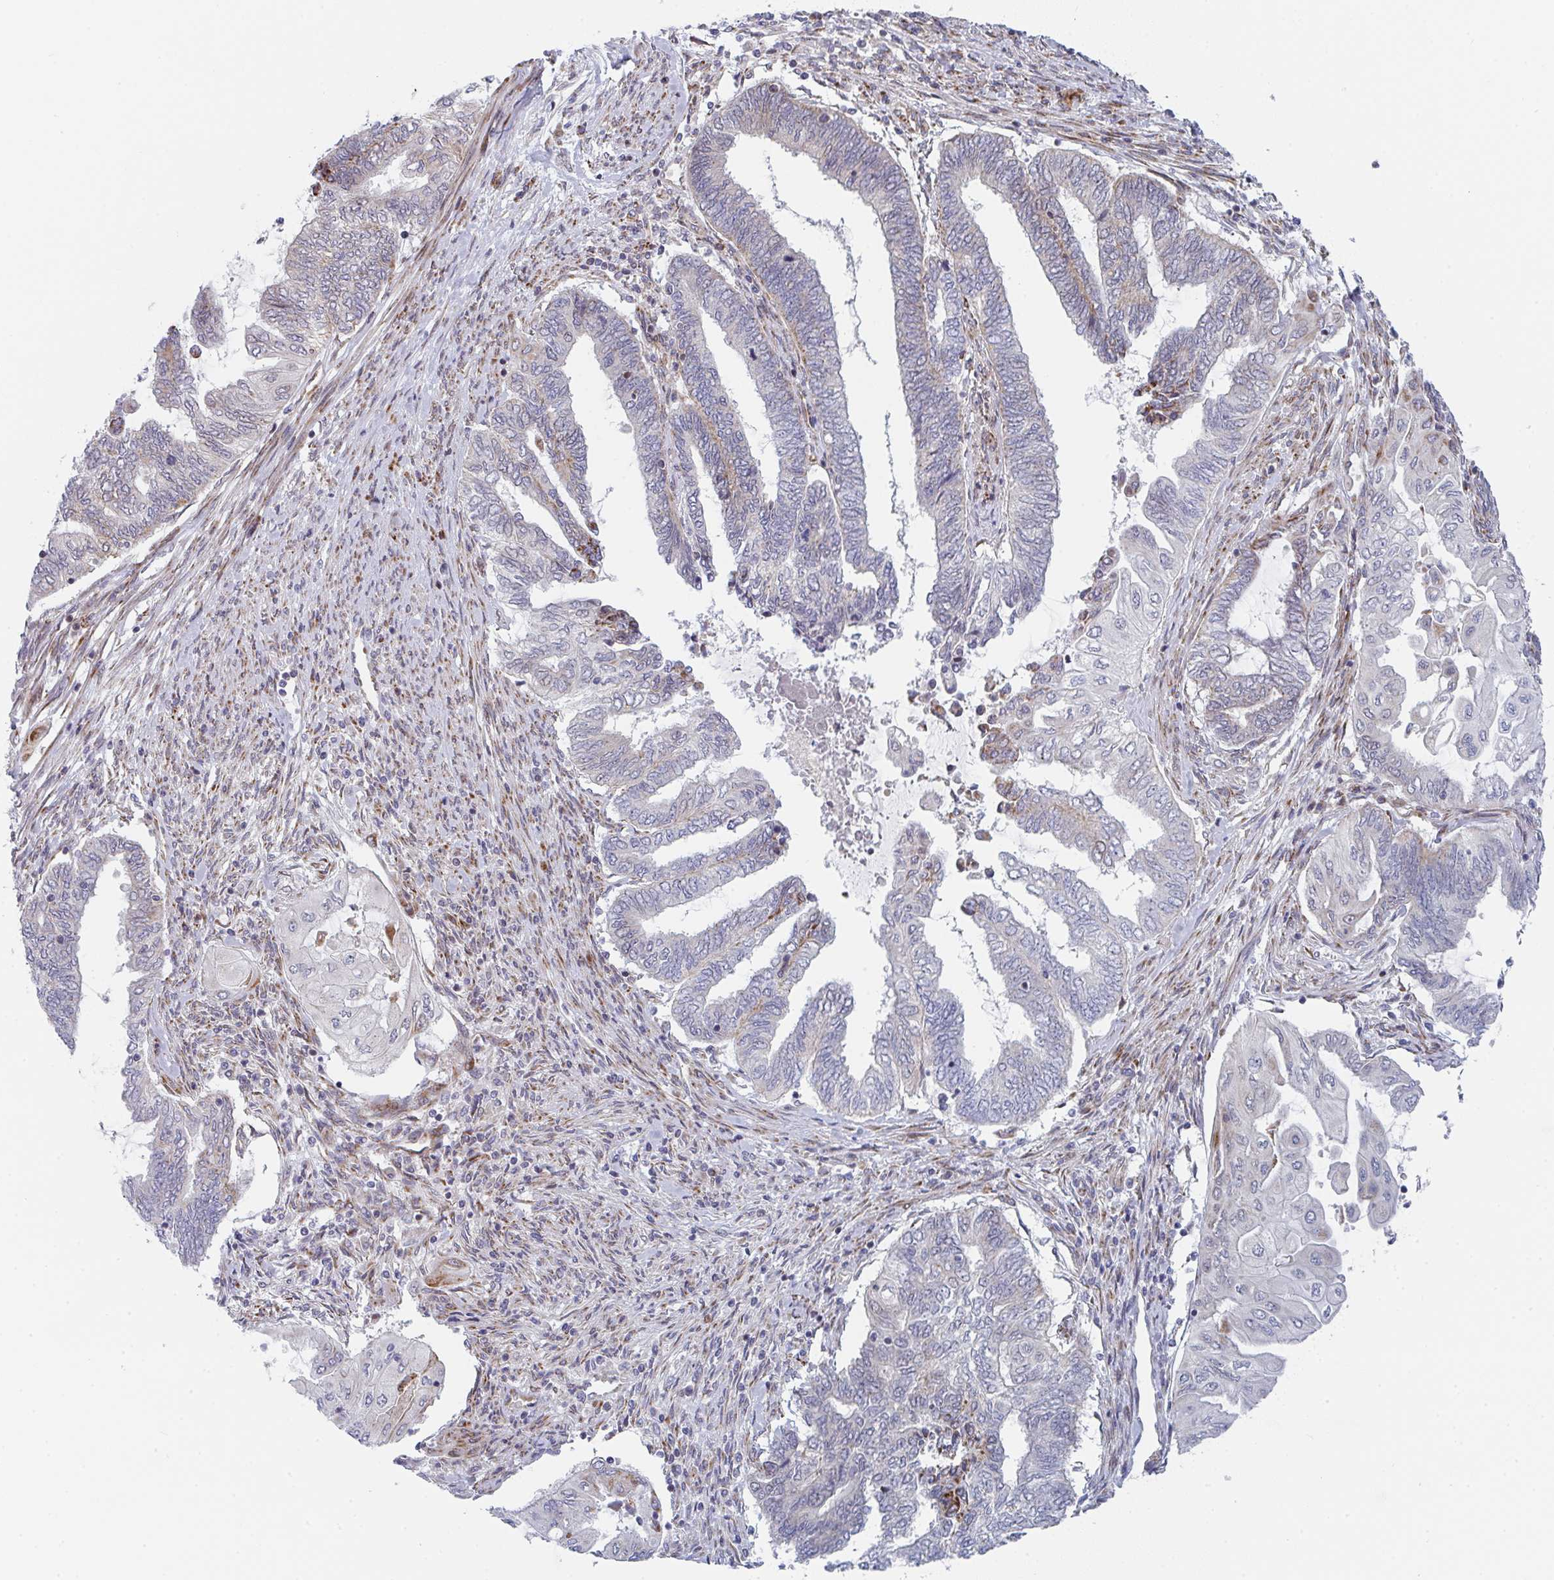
{"staining": {"intensity": "negative", "quantity": "none", "location": "none"}, "tissue": "endometrial cancer", "cell_type": "Tumor cells", "image_type": "cancer", "snomed": [{"axis": "morphology", "description": "Adenocarcinoma, NOS"}, {"axis": "topography", "description": "Uterus"}, {"axis": "topography", "description": "Endometrium"}], "caption": "High magnification brightfield microscopy of adenocarcinoma (endometrial) stained with DAB (3,3'-diaminobenzidine) (brown) and counterstained with hematoxylin (blue): tumor cells show no significant positivity.", "gene": "PRKCH", "patient": {"sex": "female", "age": 70}}